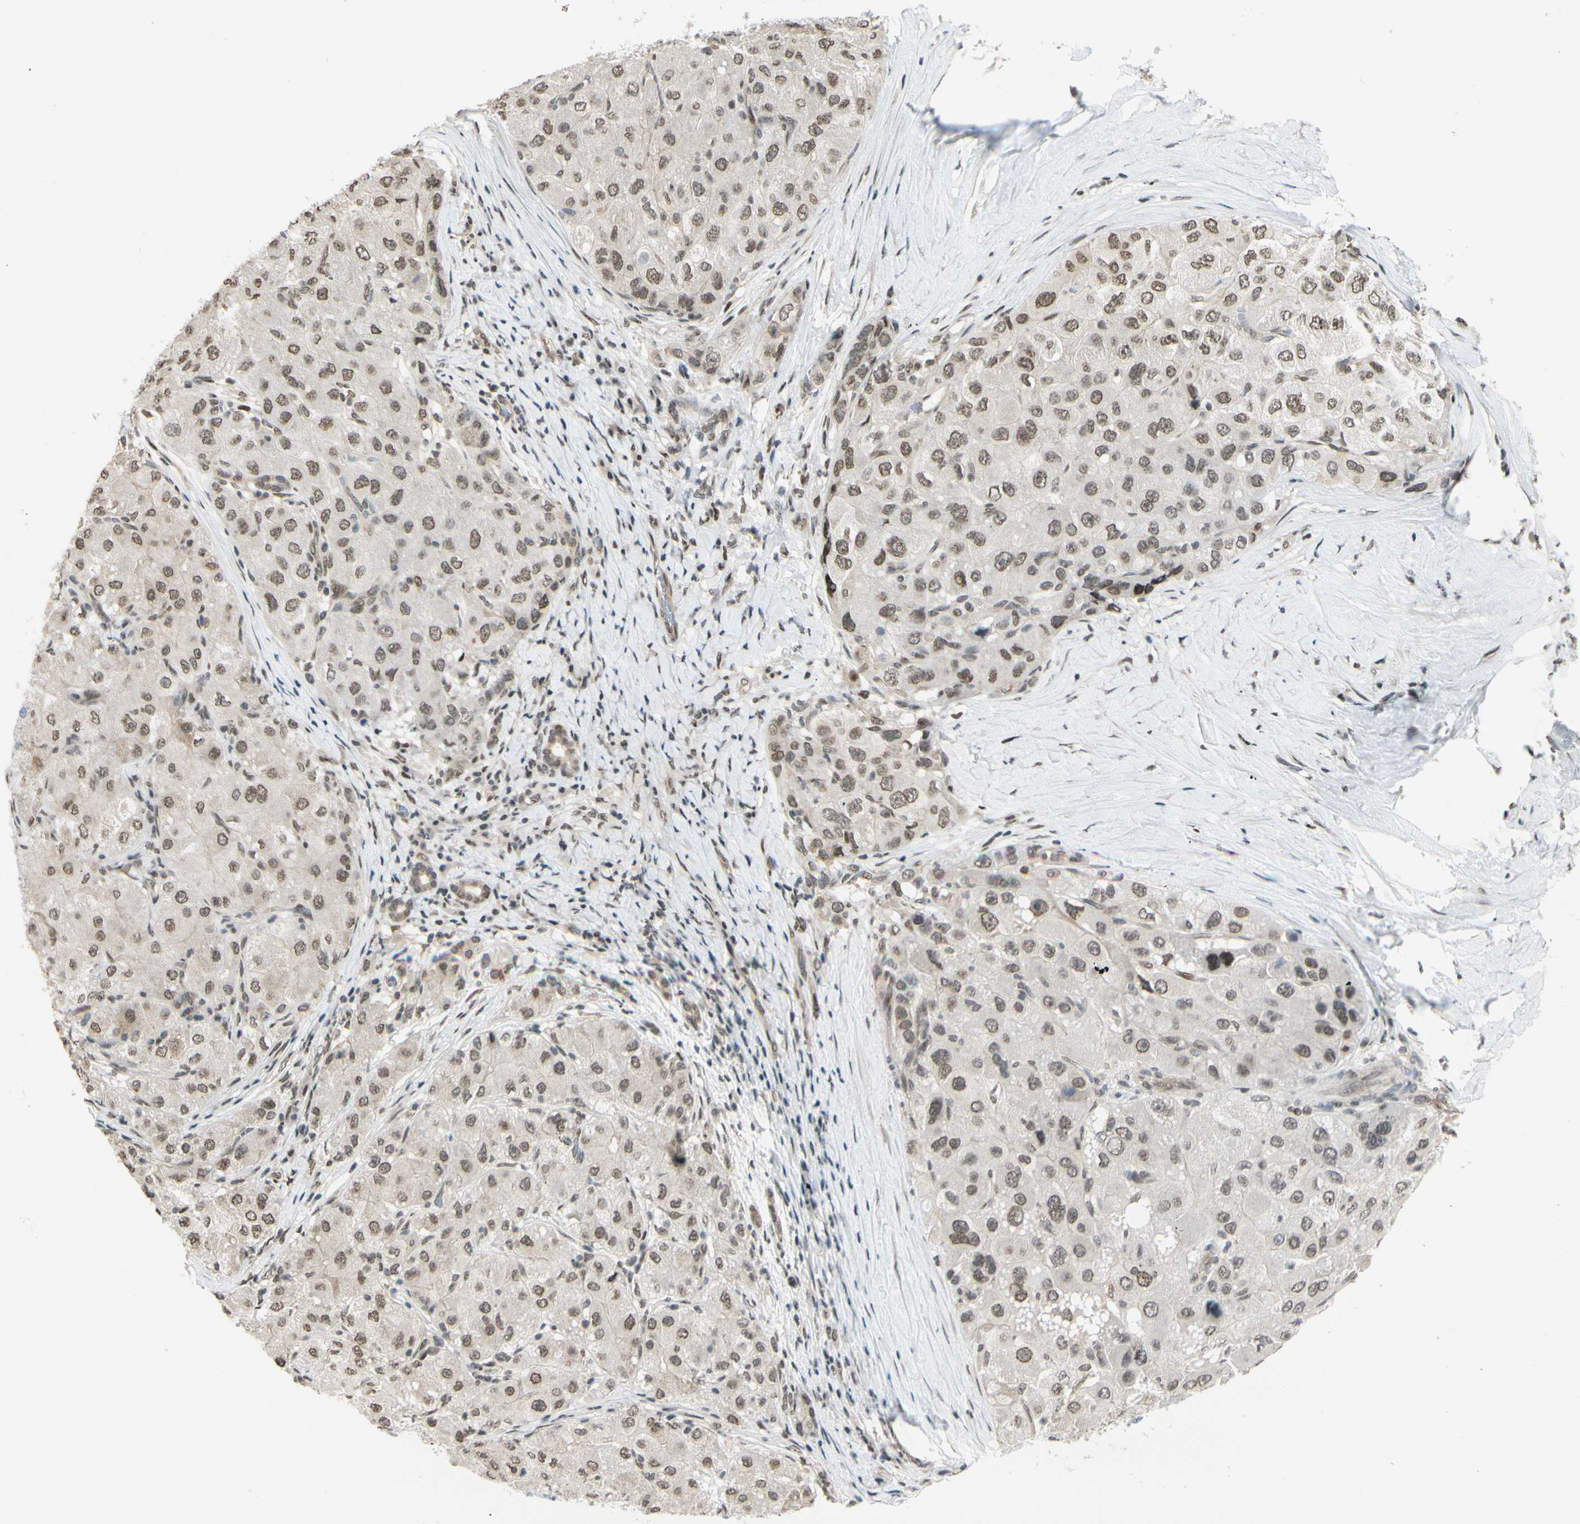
{"staining": {"intensity": "weak", "quantity": ">75%", "location": "nuclear"}, "tissue": "liver cancer", "cell_type": "Tumor cells", "image_type": "cancer", "snomed": [{"axis": "morphology", "description": "Carcinoma, Hepatocellular, NOS"}, {"axis": "topography", "description": "Liver"}], "caption": "A photomicrograph of human hepatocellular carcinoma (liver) stained for a protein shows weak nuclear brown staining in tumor cells. Nuclei are stained in blue.", "gene": "SUFU", "patient": {"sex": "male", "age": 80}}